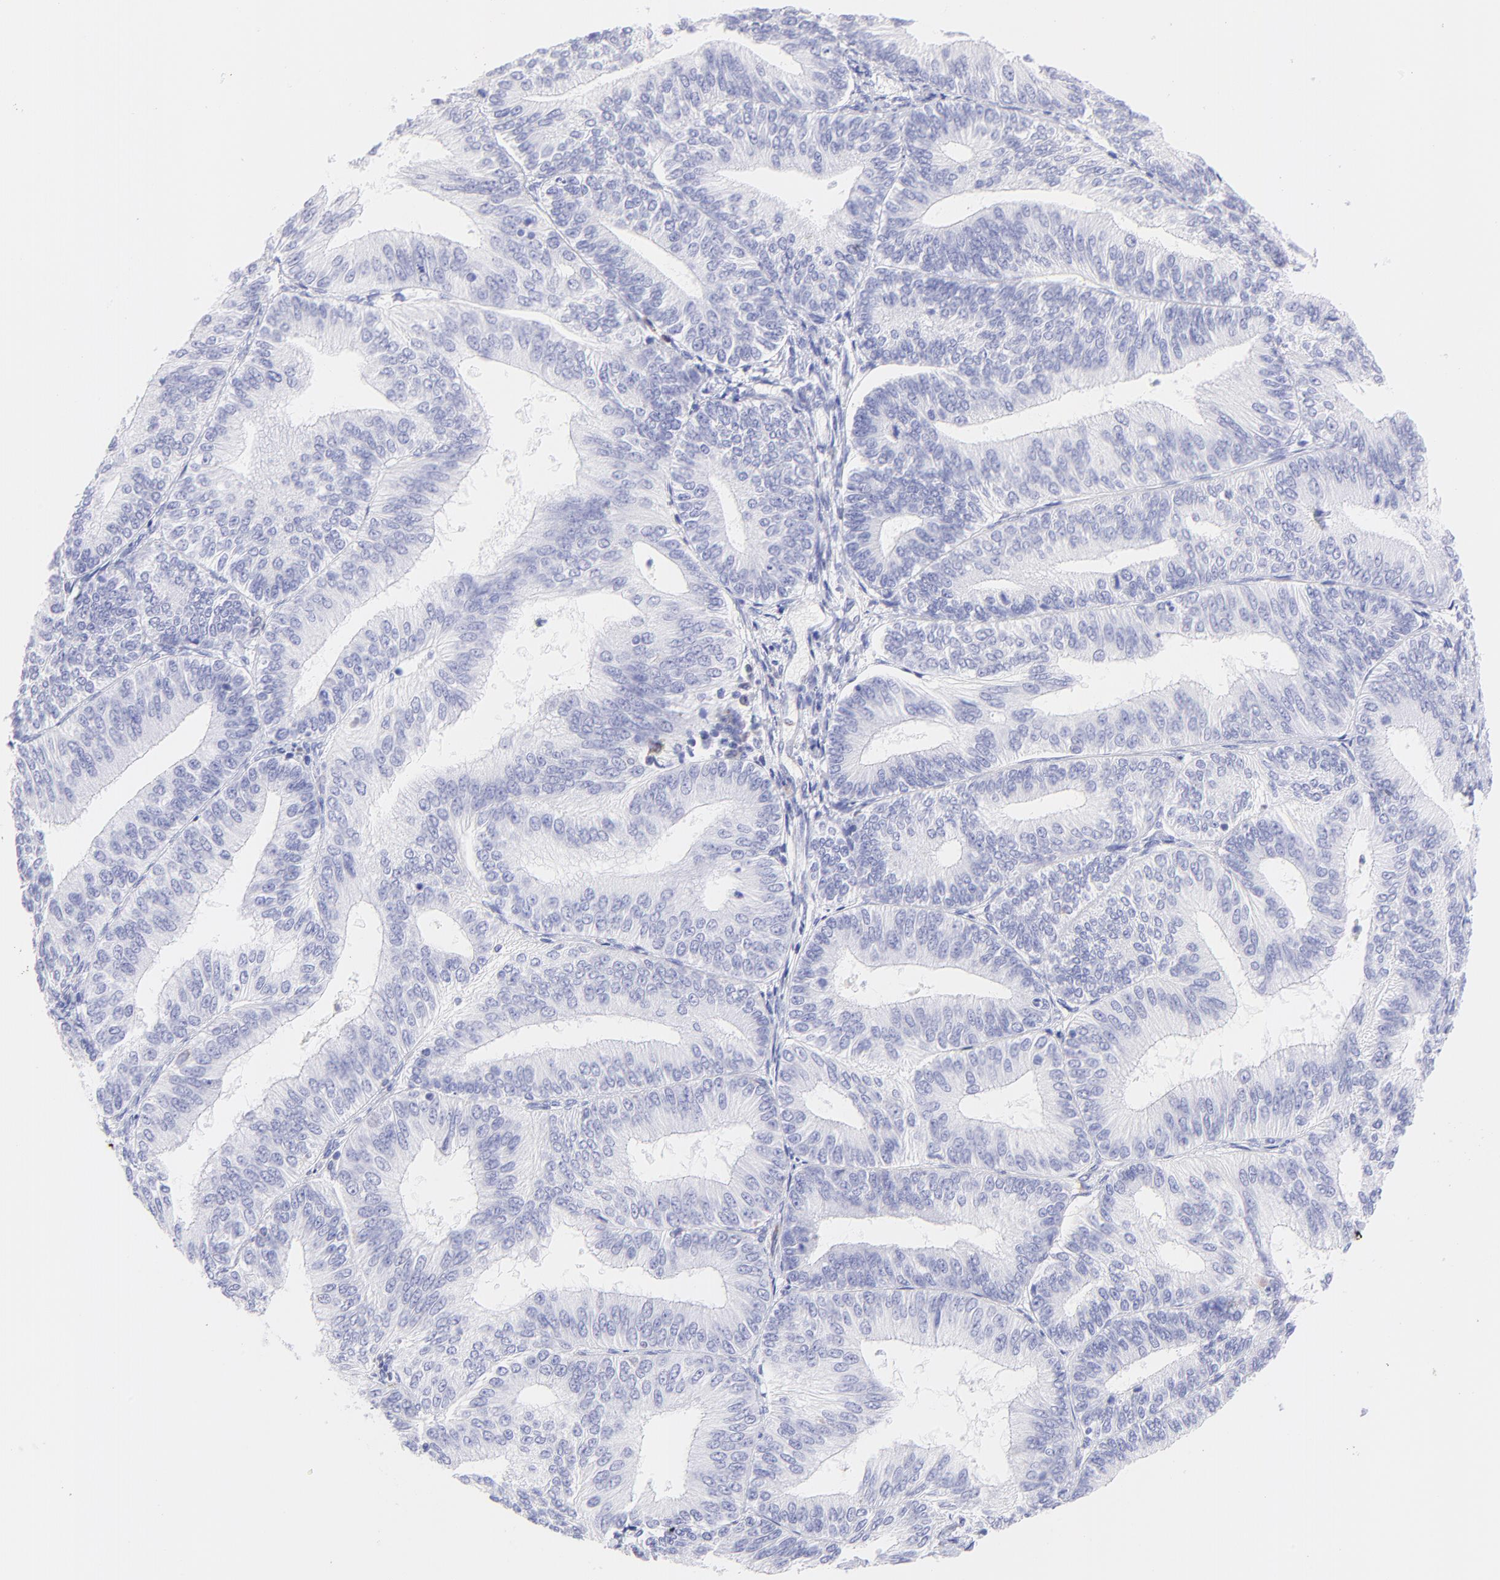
{"staining": {"intensity": "negative", "quantity": "none", "location": "none"}, "tissue": "endometrial cancer", "cell_type": "Tumor cells", "image_type": "cancer", "snomed": [{"axis": "morphology", "description": "Adenocarcinoma, NOS"}, {"axis": "topography", "description": "Endometrium"}], "caption": "Image shows no protein staining in tumor cells of adenocarcinoma (endometrial) tissue.", "gene": "IRAG2", "patient": {"sex": "female", "age": 55}}